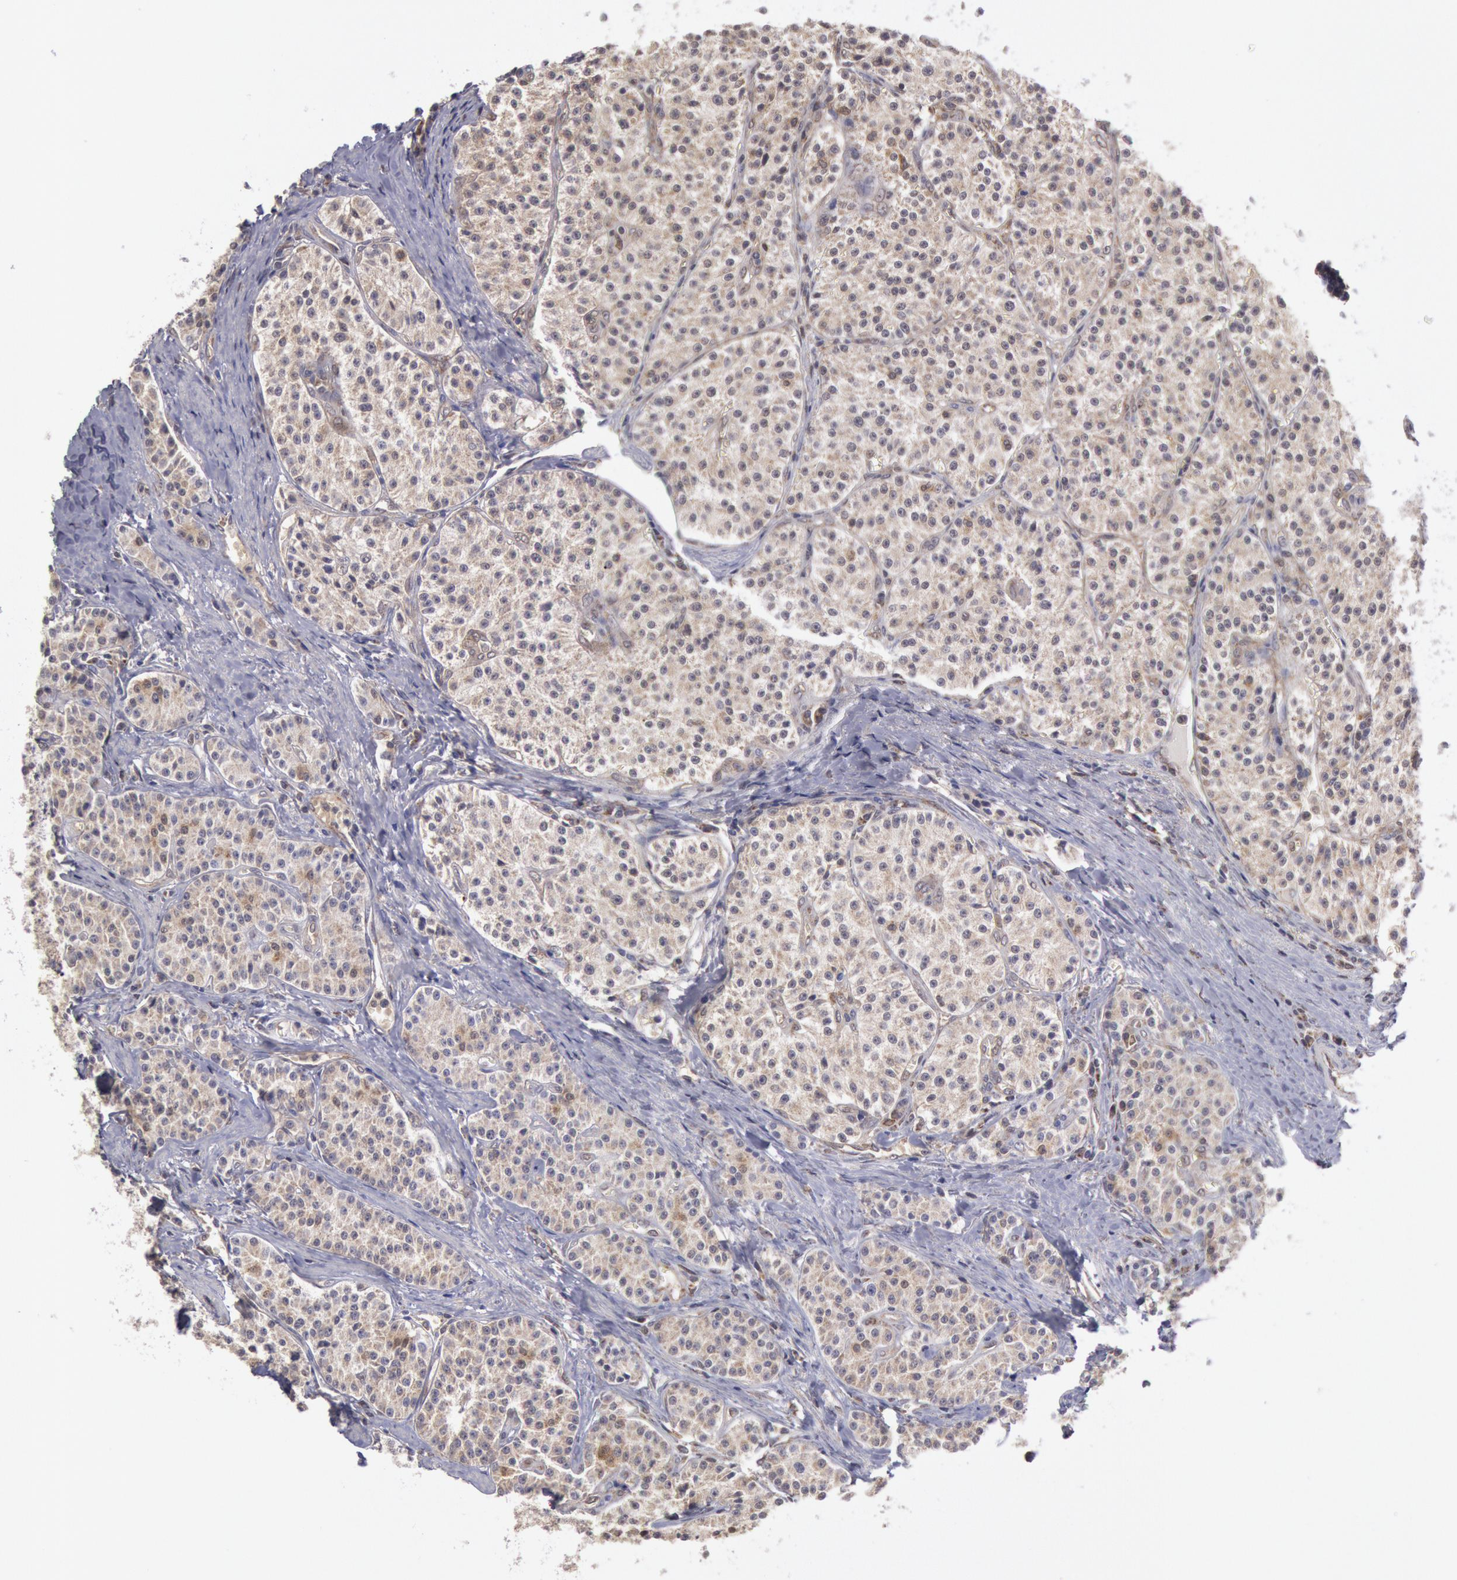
{"staining": {"intensity": "weak", "quantity": ">75%", "location": "cytoplasmic/membranous"}, "tissue": "carcinoid", "cell_type": "Tumor cells", "image_type": "cancer", "snomed": [{"axis": "morphology", "description": "Carcinoid, malignant, NOS"}, {"axis": "topography", "description": "Stomach"}], "caption": "Carcinoid (malignant) tissue shows weak cytoplasmic/membranous positivity in about >75% of tumor cells, visualized by immunohistochemistry.", "gene": "MPST", "patient": {"sex": "female", "age": 76}}